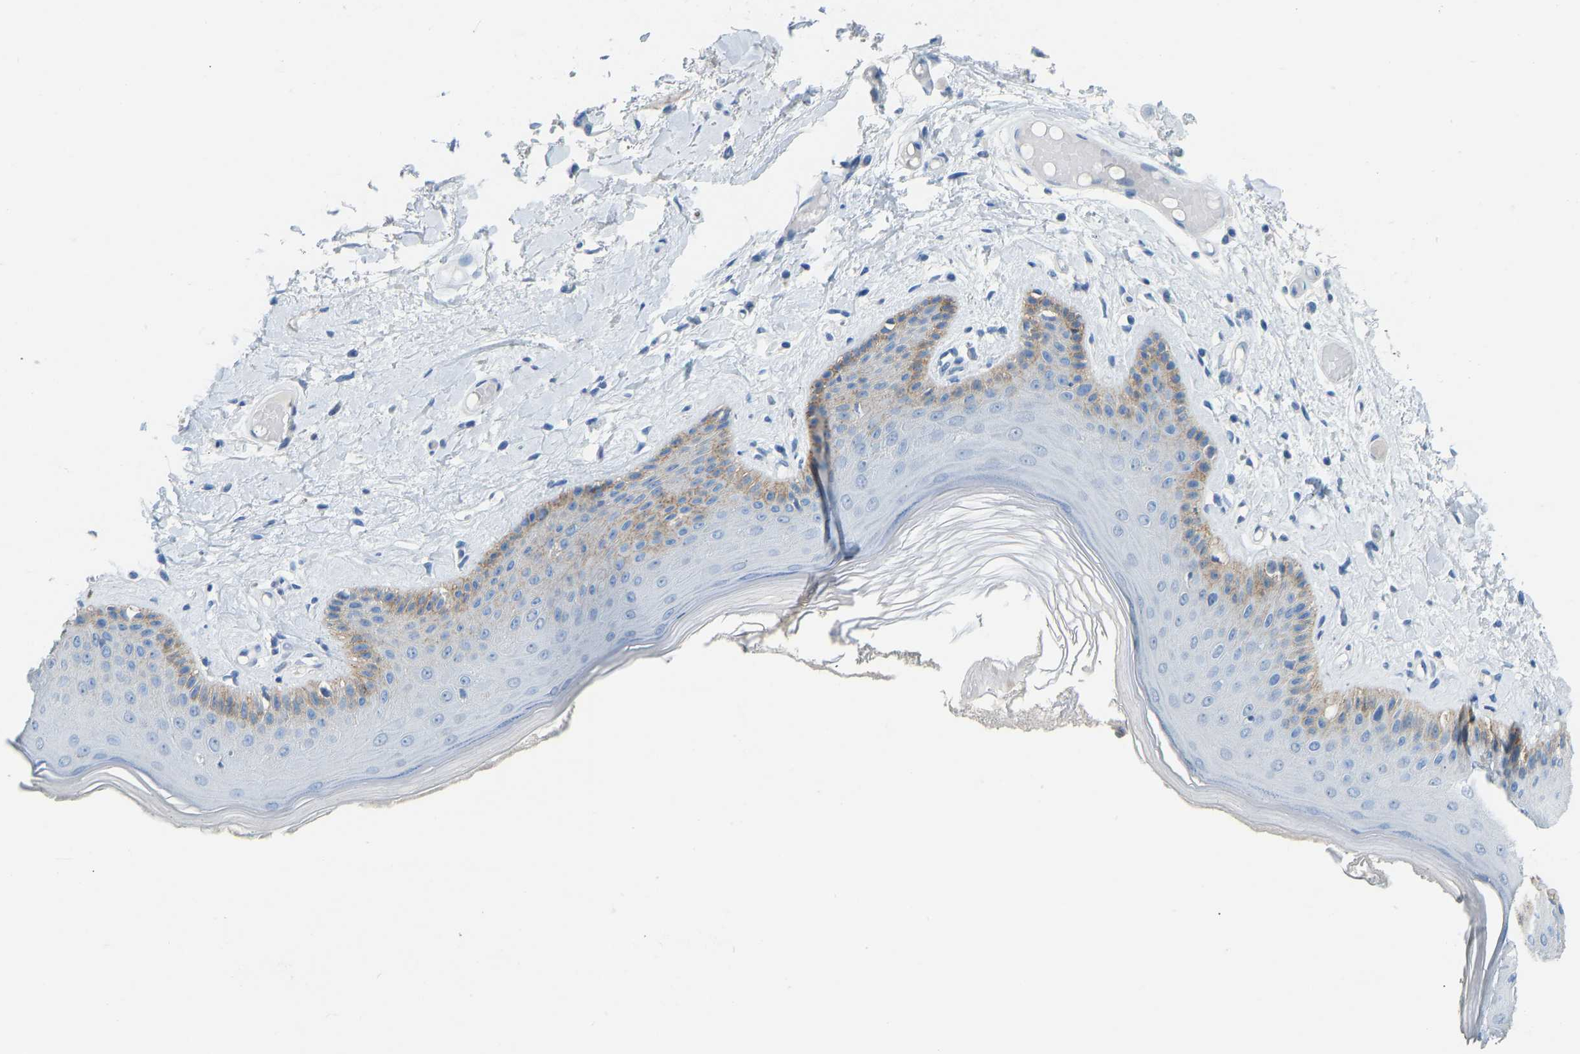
{"staining": {"intensity": "moderate", "quantity": "<25%", "location": "cytoplasmic/membranous"}, "tissue": "skin", "cell_type": "Epidermal cells", "image_type": "normal", "snomed": [{"axis": "morphology", "description": "Normal tissue, NOS"}, {"axis": "topography", "description": "Vulva"}], "caption": "Immunohistochemical staining of normal skin displays moderate cytoplasmic/membranous protein staining in about <25% of epidermal cells.", "gene": "ATP1A1", "patient": {"sex": "female", "age": 73}}